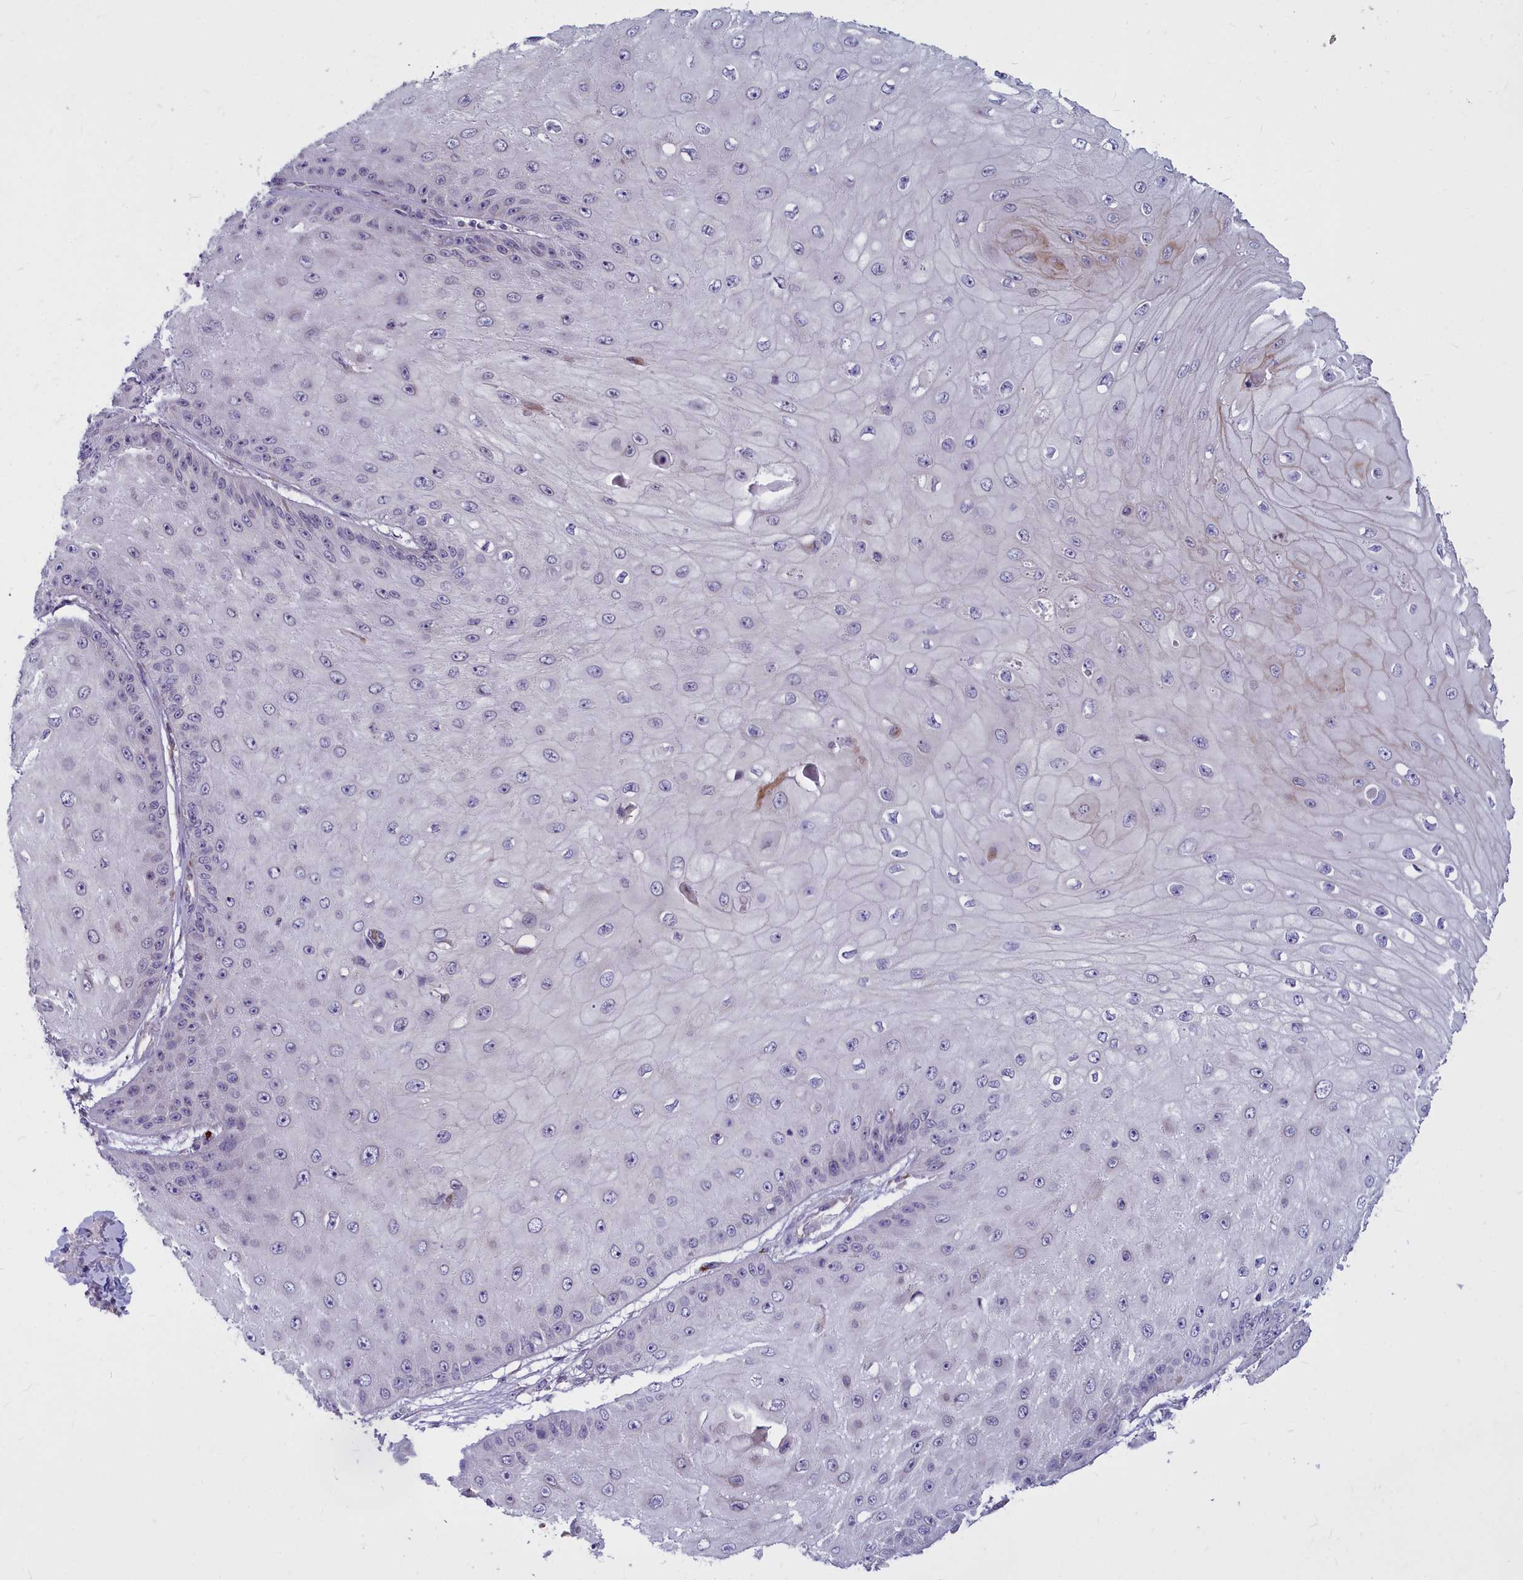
{"staining": {"intensity": "negative", "quantity": "none", "location": "none"}, "tissue": "skin cancer", "cell_type": "Tumor cells", "image_type": "cancer", "snomed": [{"axis": "morphology", "description": "Squamous cell carcinoma, NOS"}, {"axis": "topography", "description": "Skin"}], "caption": "Immunohistochemistry histopathology image of human skin cancer (squamous cell carcinoma) stained for a protein (brown), which reveals no expression in tumor cells. (DAB immunohistochemistry (IHC), high magnification).", "gene": "WDPCP", "patient": {"sex": "male", "age": 70}}